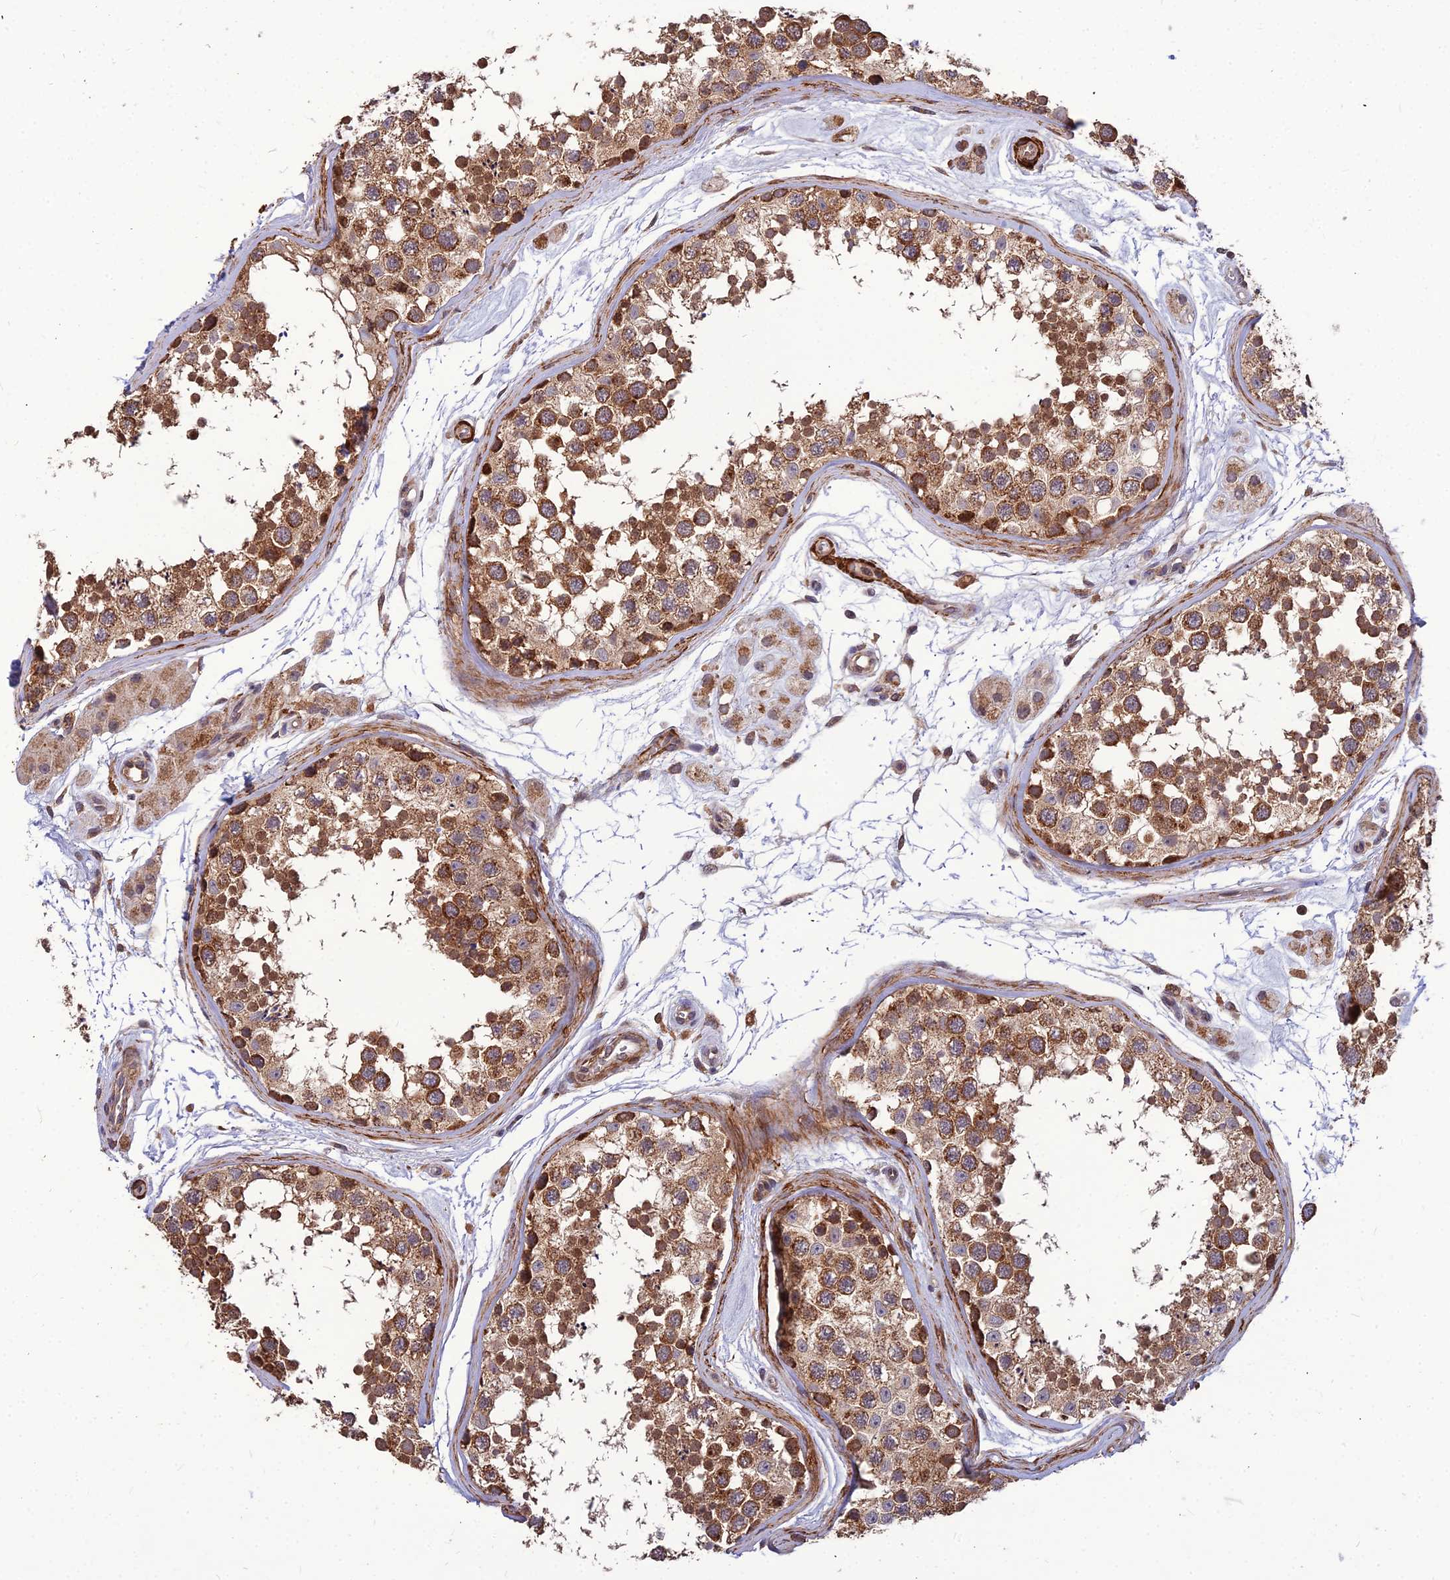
{"staining": {"intensity": "moderate", "quantity": ">75%", "location": "cytoplasmic/membranous"}, "tissue": "testis", "cell_type": "Cells in seminiferous ducts", "image_type": "normal", "snomed": [{"axis": "morphology", "description": "Normal tissue, NOS"}, {"axis": "topography", "description": "Testis"}], "caption": "Brown immunohistochemical staining in unremarkable testis exhibits moderate cytoplasmic/membranous positivity in about >75% of cells in seminiferous ducts.", "gene": "LEKR1", "patient": {"sex": "male", "age": 56}}